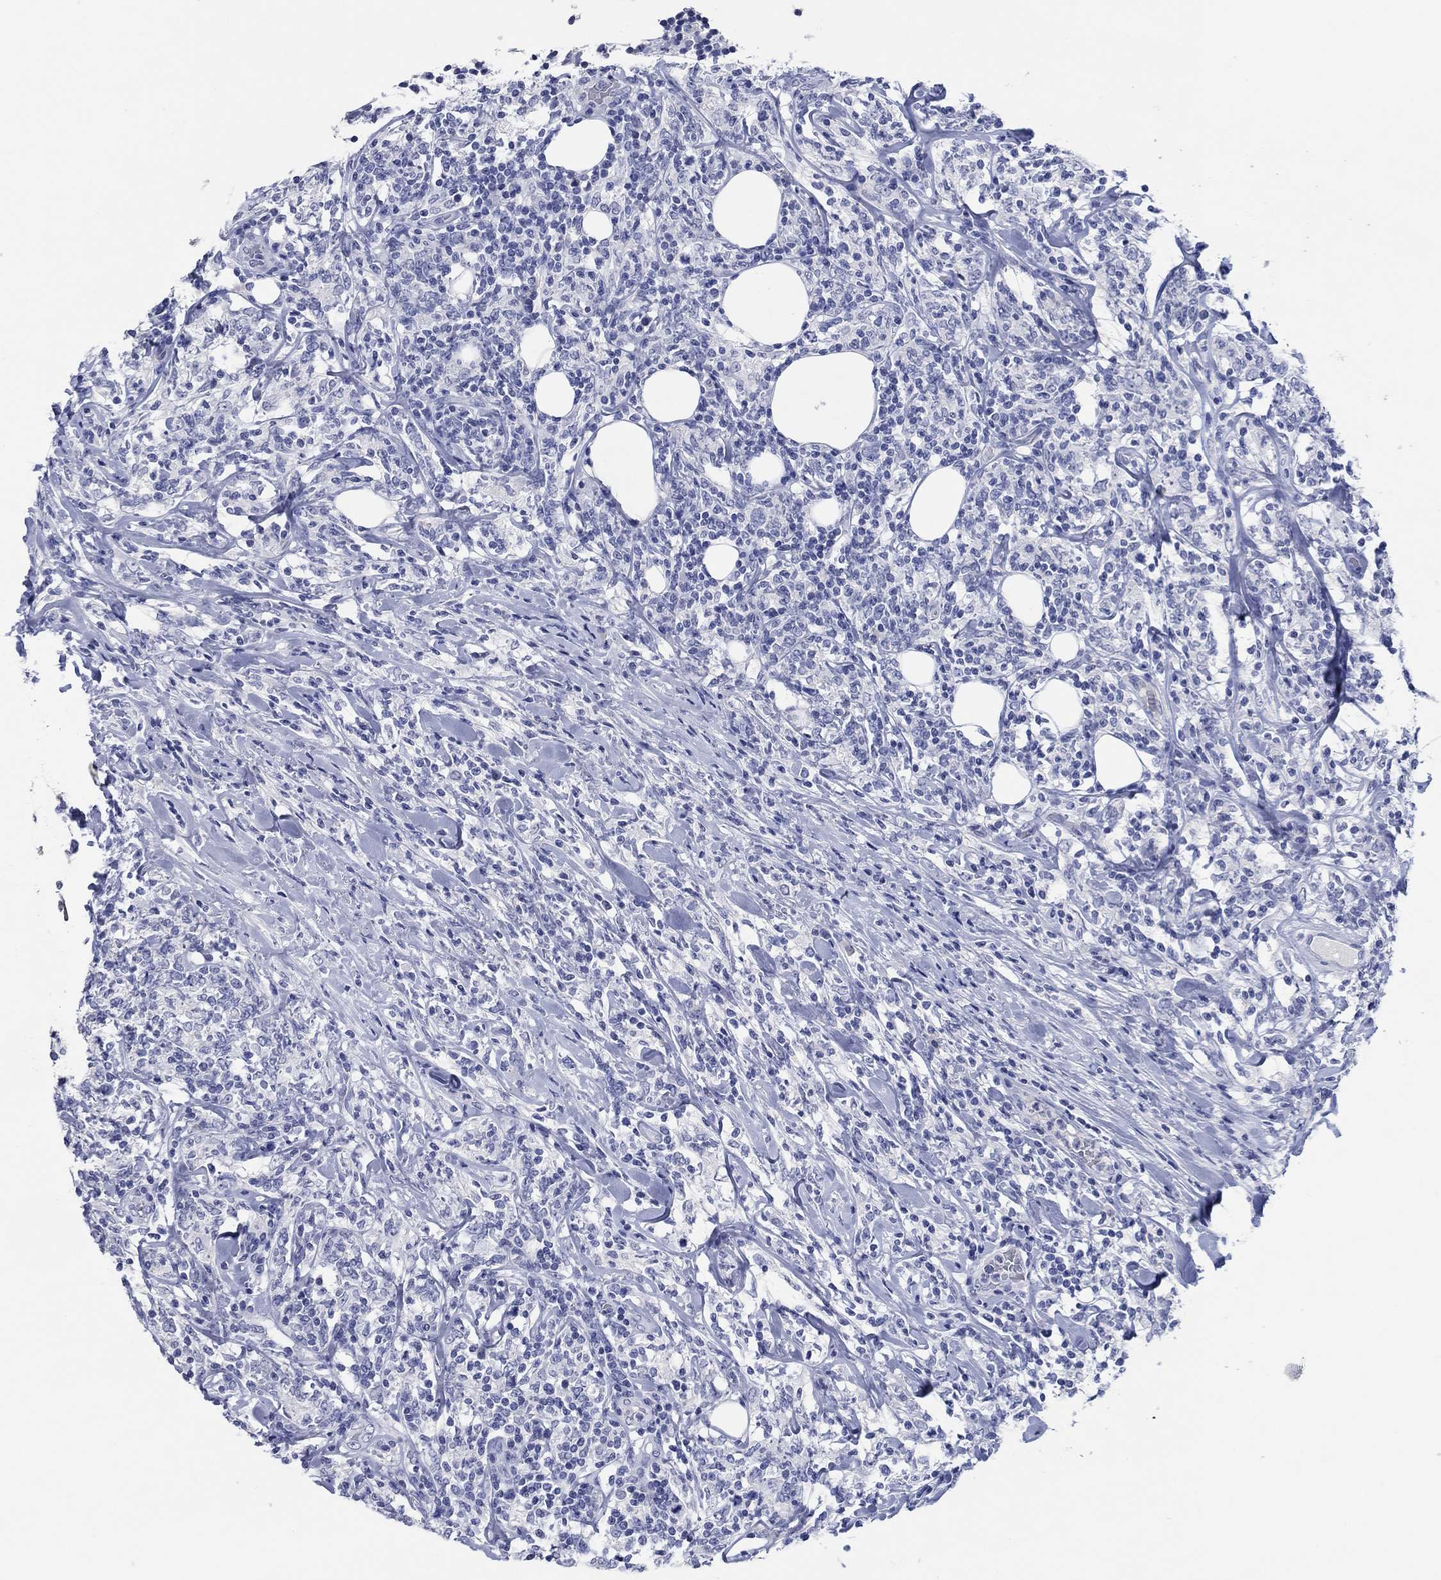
{"staining": {"intensity": "negative", "quantity": "none", "location": "none"}, "tissue": "lymphoma", "cell_type": "Tumor cells", "image_type": "cancer", "snomed": [{"axis": "morphology", "description": "Malignant lymphoma, non-Hodgkin's type, High grade"}, {"axis": "topography", "description": "Lymph node"}], "caption": "Immunohistochemistry (IHC) photomicrograph of high-grade malignant lymphoma, non-Hodgkin's type stained for a protein (brown), which shows no positivity in tumor cells.", "gene": "POU5F1", "patient": {"sex": "female", "age": 84}}